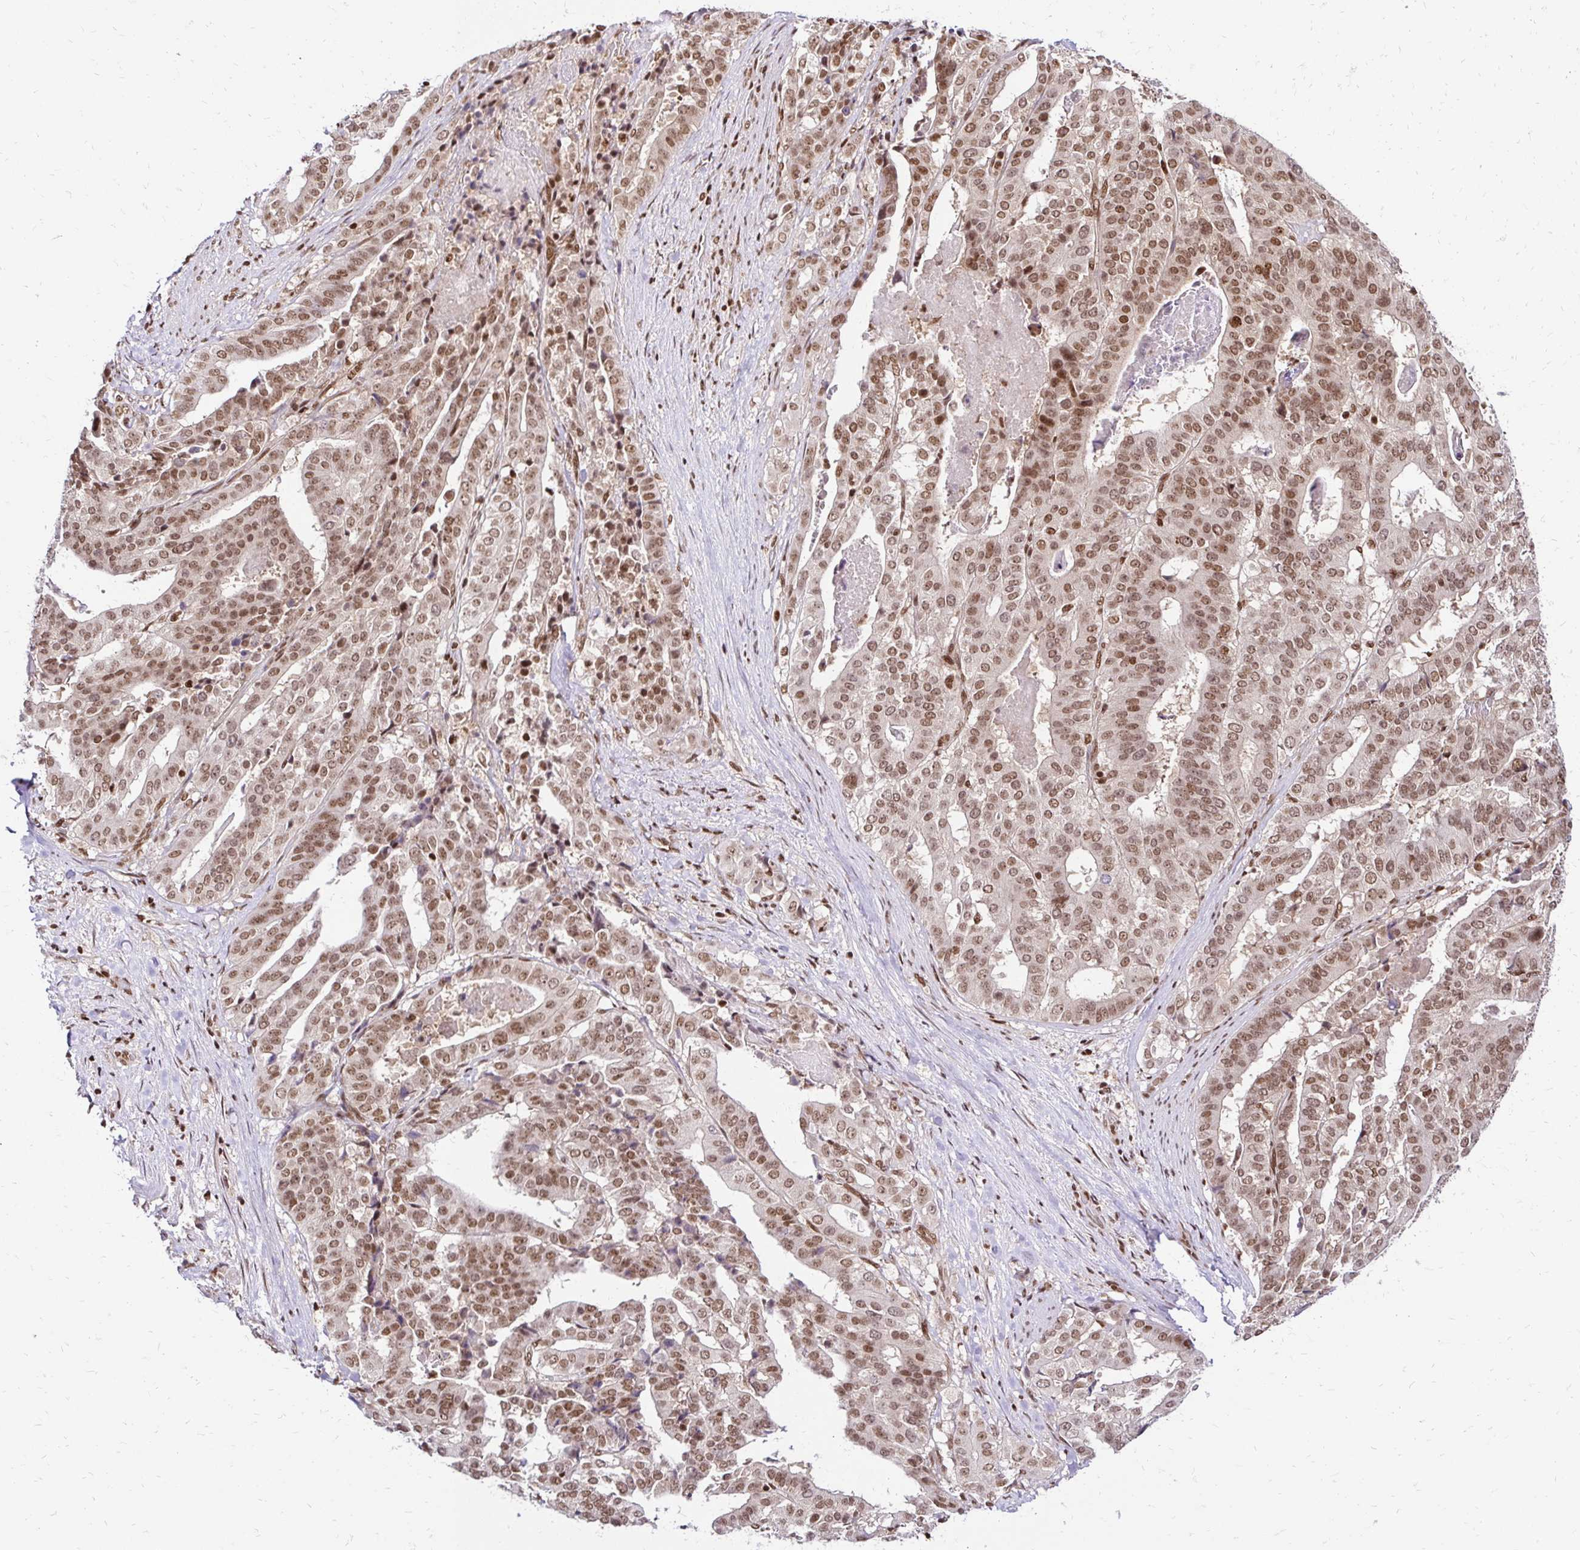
{"staining": {"intensity": "moderate", "quantity": ">75%", "location": "nuclear"}, "tissue": "stomach cancer", "cell_type": "Tumor cells", "image_type": "cancer", "snomed": [{"axis": "morphology", "description": "Adenocarcinoma, NOS"}, {"axis": "topography", "description": "Stomach"}], "caption": "Stomach adenocarcinoma stained with a brown dye demonstrates moderate nuclear positive staining in about >75% of tumor cells.", "gene": "GLYR1", "patient": {"sex": "male", "age": 48}}